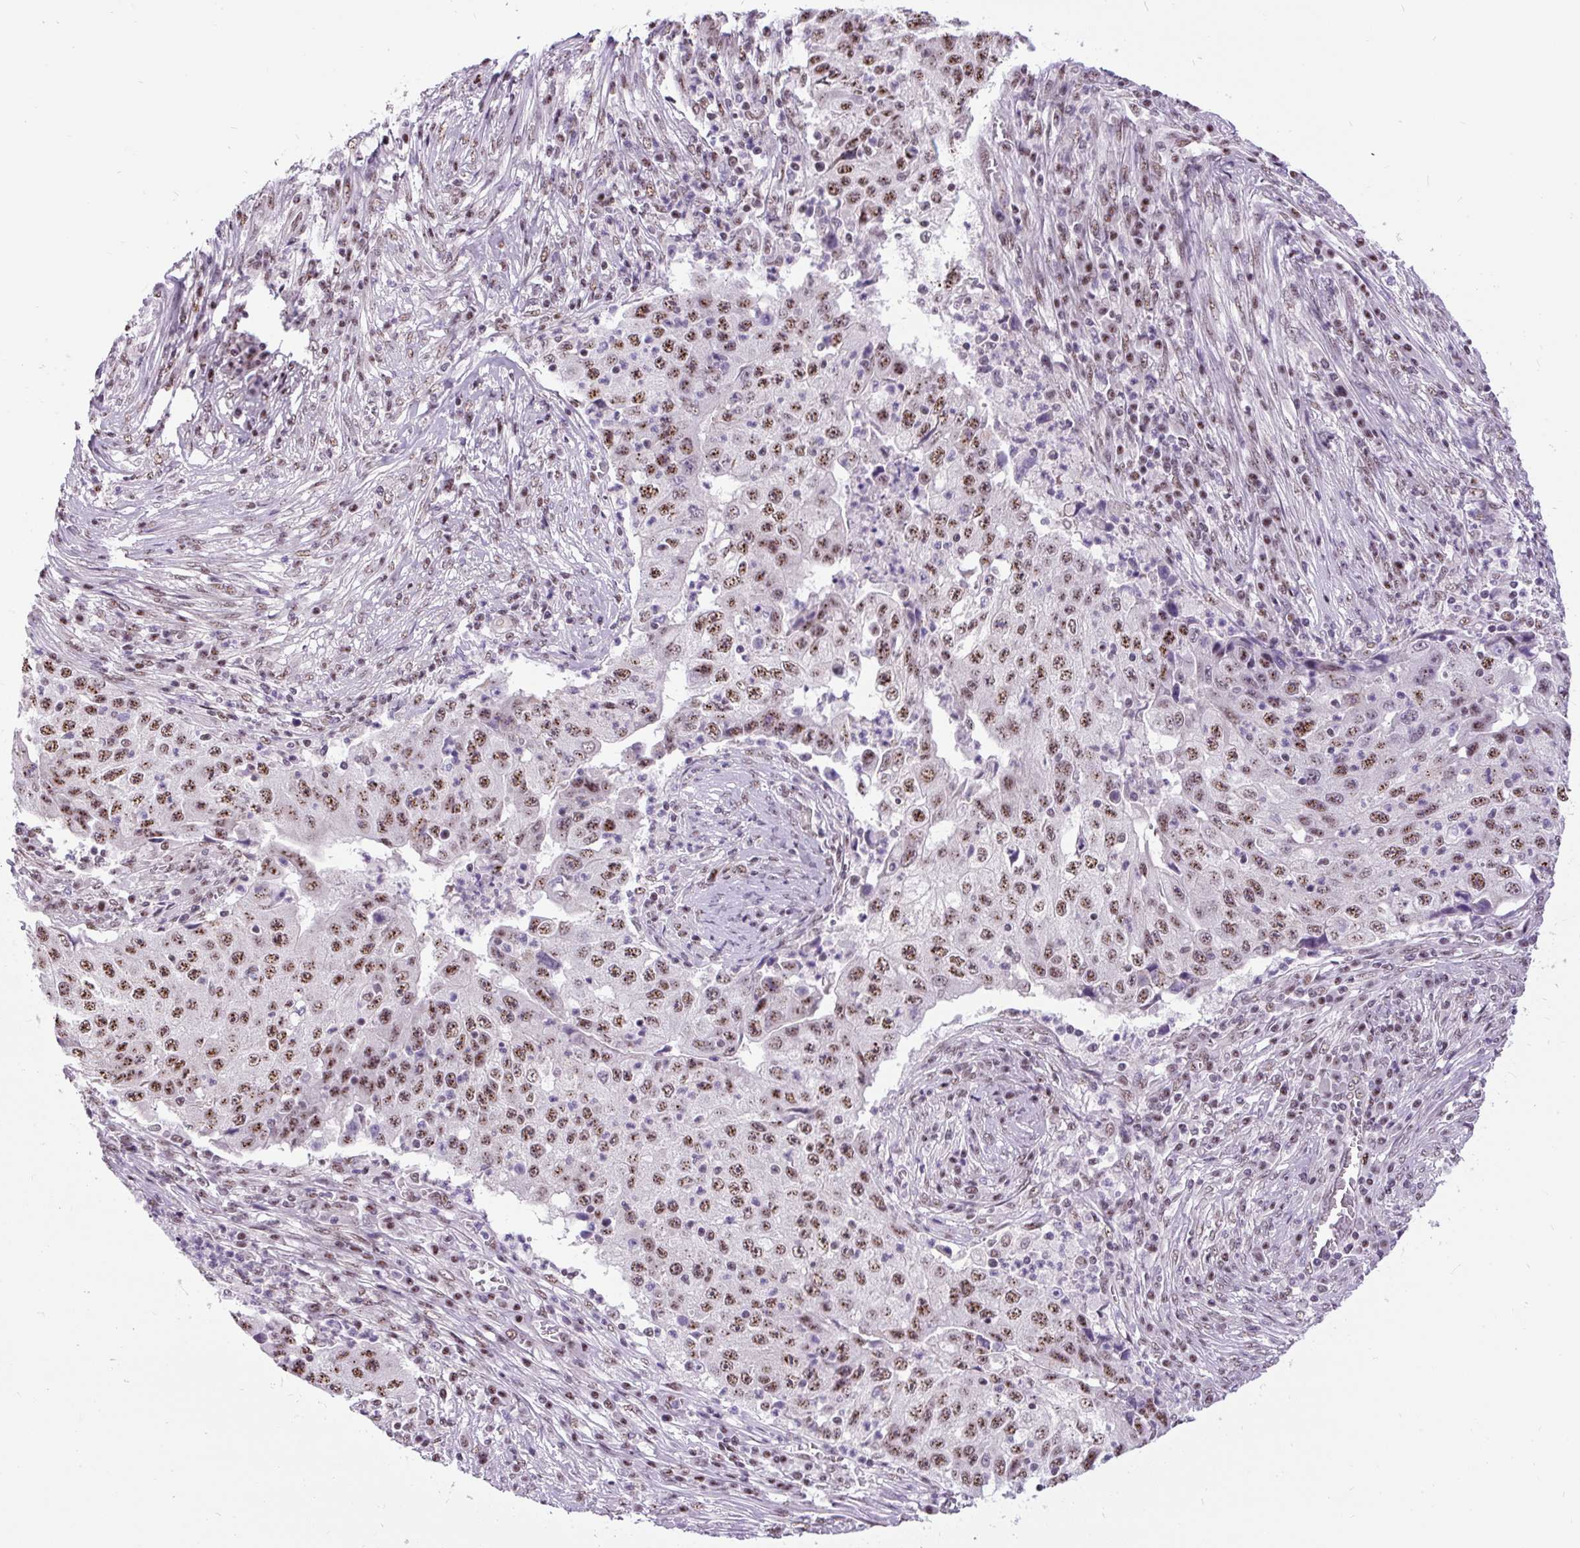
{"staining": {"intensity": "moderate", "quantity": ">75%", "location": "nuclear"}, "tissue": "lung cancer", "cell_type": "Tumor cells", "image_type": "cancer", "snomed": [{"axis": "morphology", "description": "Squamous cell carcinoma, NOS"}, {"axis": "topography", "description": "Lung"}], "caption": "IHC (DAB) staining of human lung cancer reveals moderate nuclear protein positivity in about >75% of tumor cells.", "gene": "SMC5", "patient": {"sex": "male", "age": 64}}